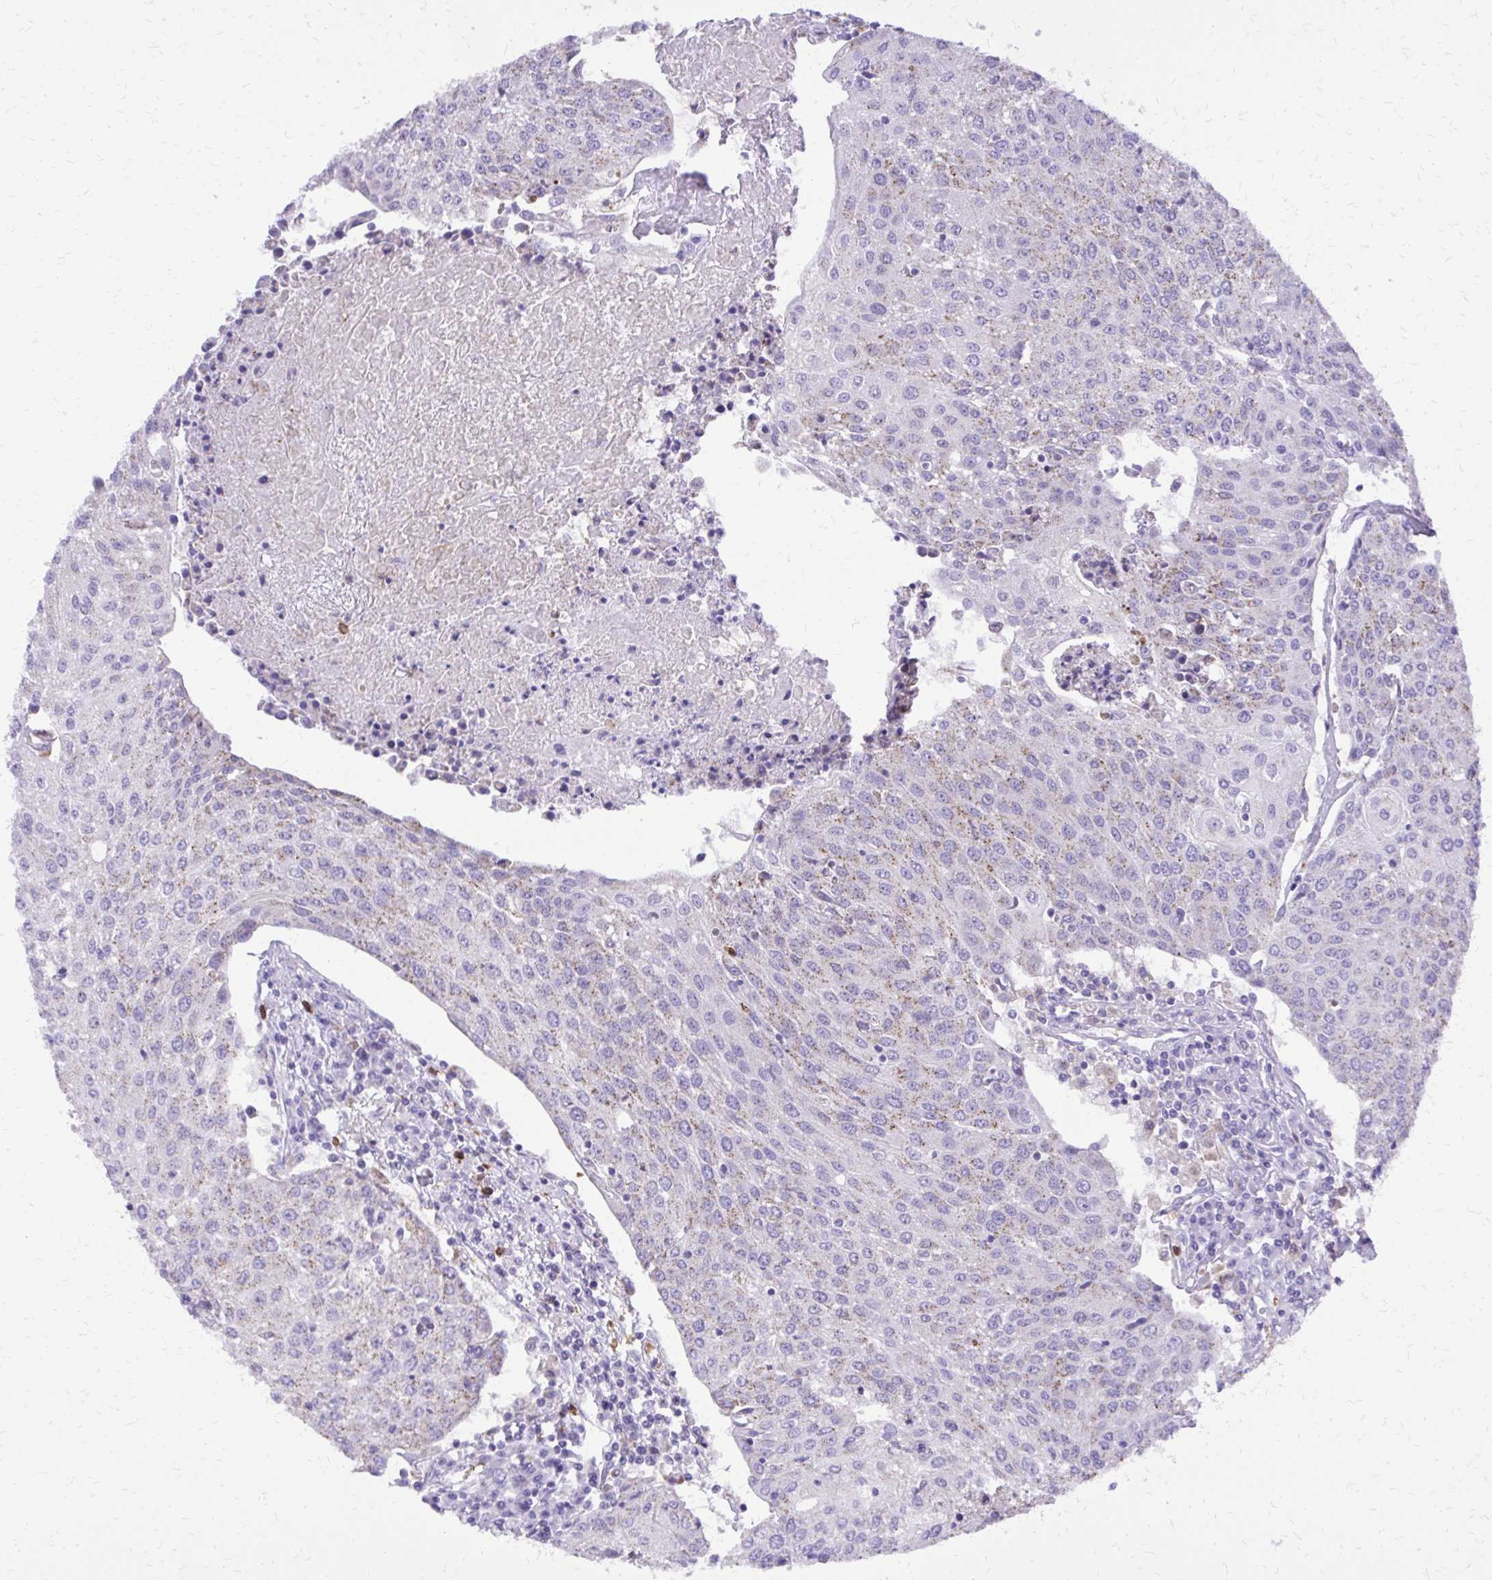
{"staining": {"intensity": "weak", "quantity": "<25%", "location": "cytoplasmic/membranous"}, "tissue": "urothelial cancer", "cell_type": "Tumor cells", "image_type": "cancer", "snomed": [{"axis": "morphology", "description": "Urothelial carcinoma, High grade"}, {"axis": "topography", "description": "Urinary bladder"}], "caption": "Immunohistochemical staining of urothelial cancer demonstrates no significant expression in tumor cells.", "gene": "CAT", "patient": {"sex": "female", "age": 85}}